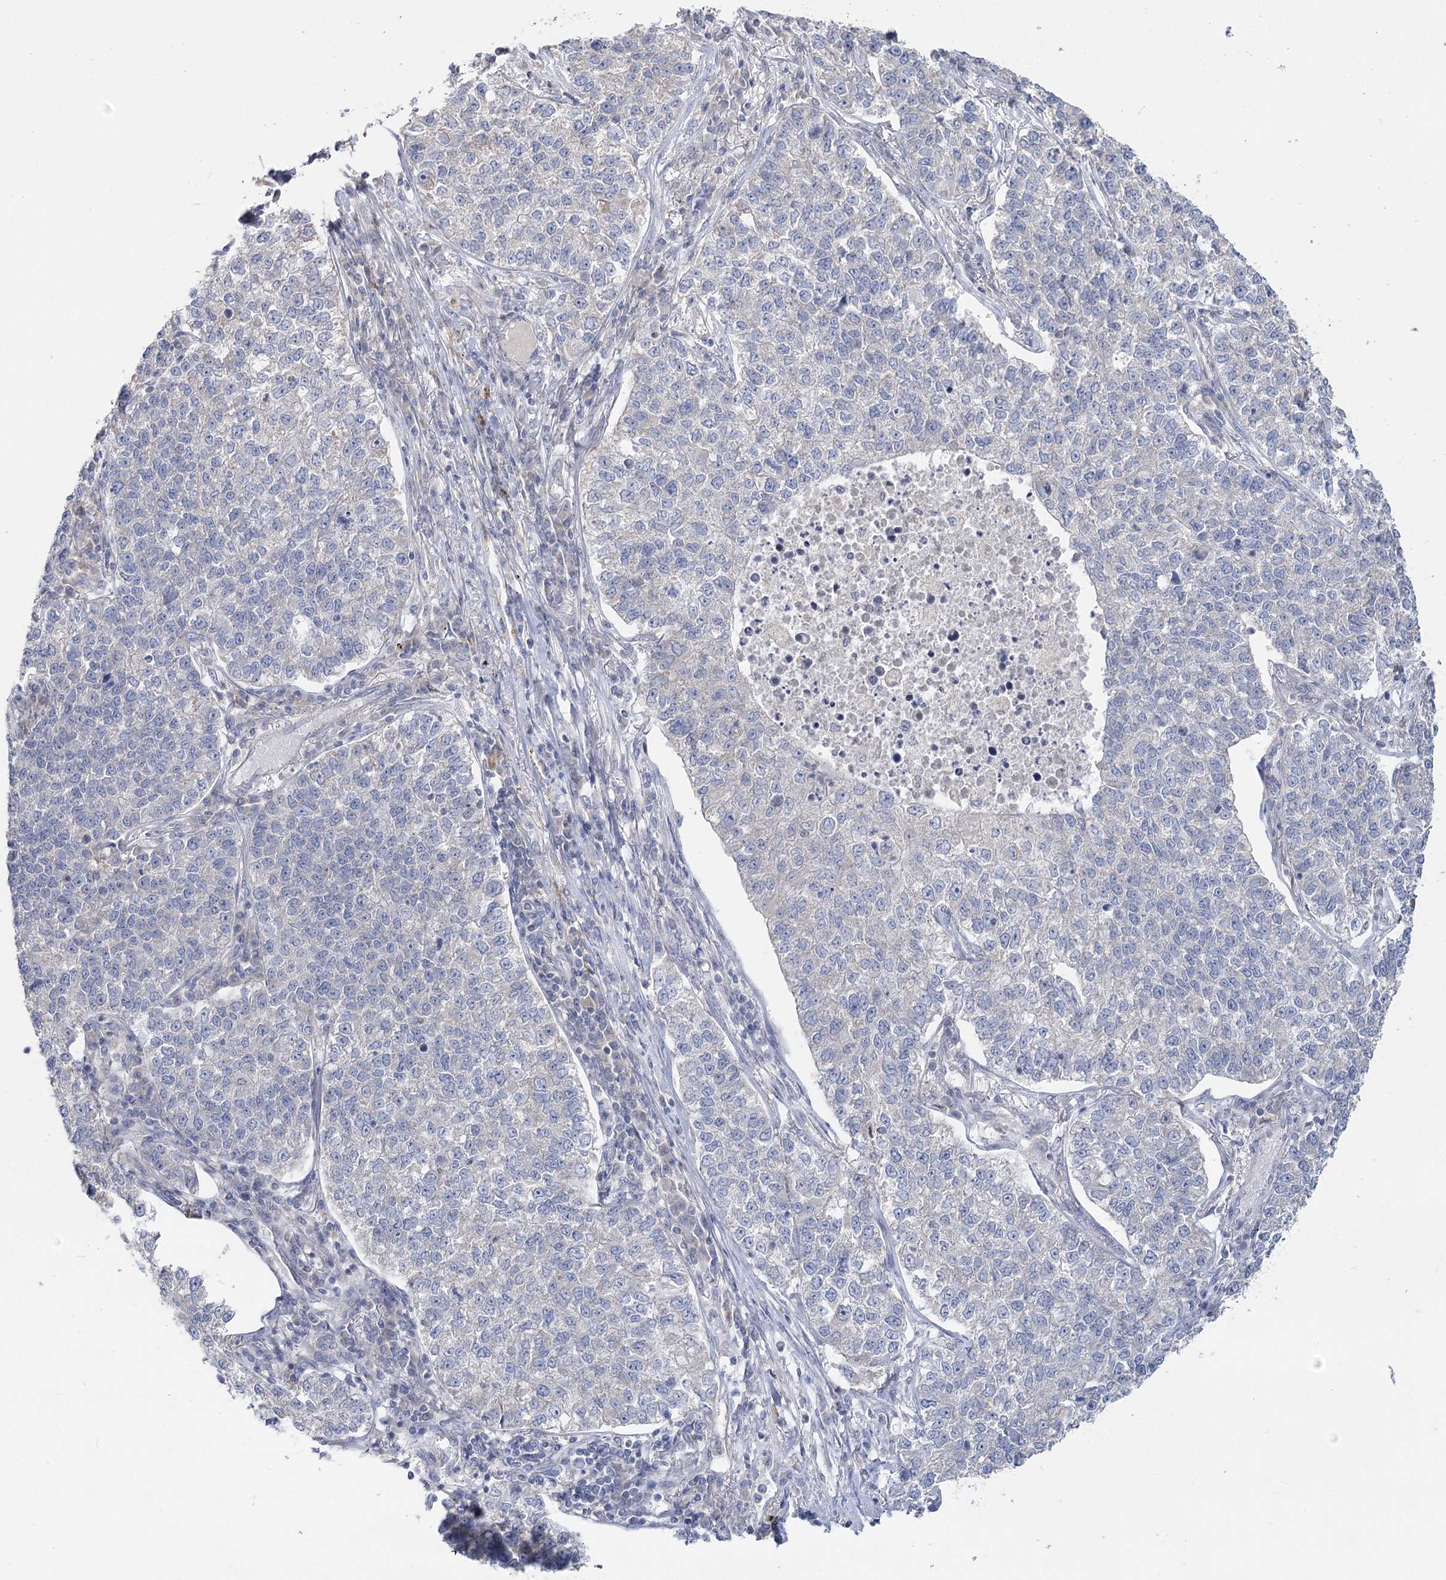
{"staining": {"intensity": "negative", "quantity": "none", "location": "none"}, "tissue": "lung cancer", "cell_type": "Tumor cells", "image_type": "cancer", "snomed": [{"axis": "morphology", "description": "Adenocarcinoma, NOS"}, {"axis": "topography", "description": "Lung"}], "caption": "Tumor cells are negative for protein expression in human lung cancer (adenocarcinoma).", "gene": "TMEM187", "patient": {"sex": "male", "age": 49}}